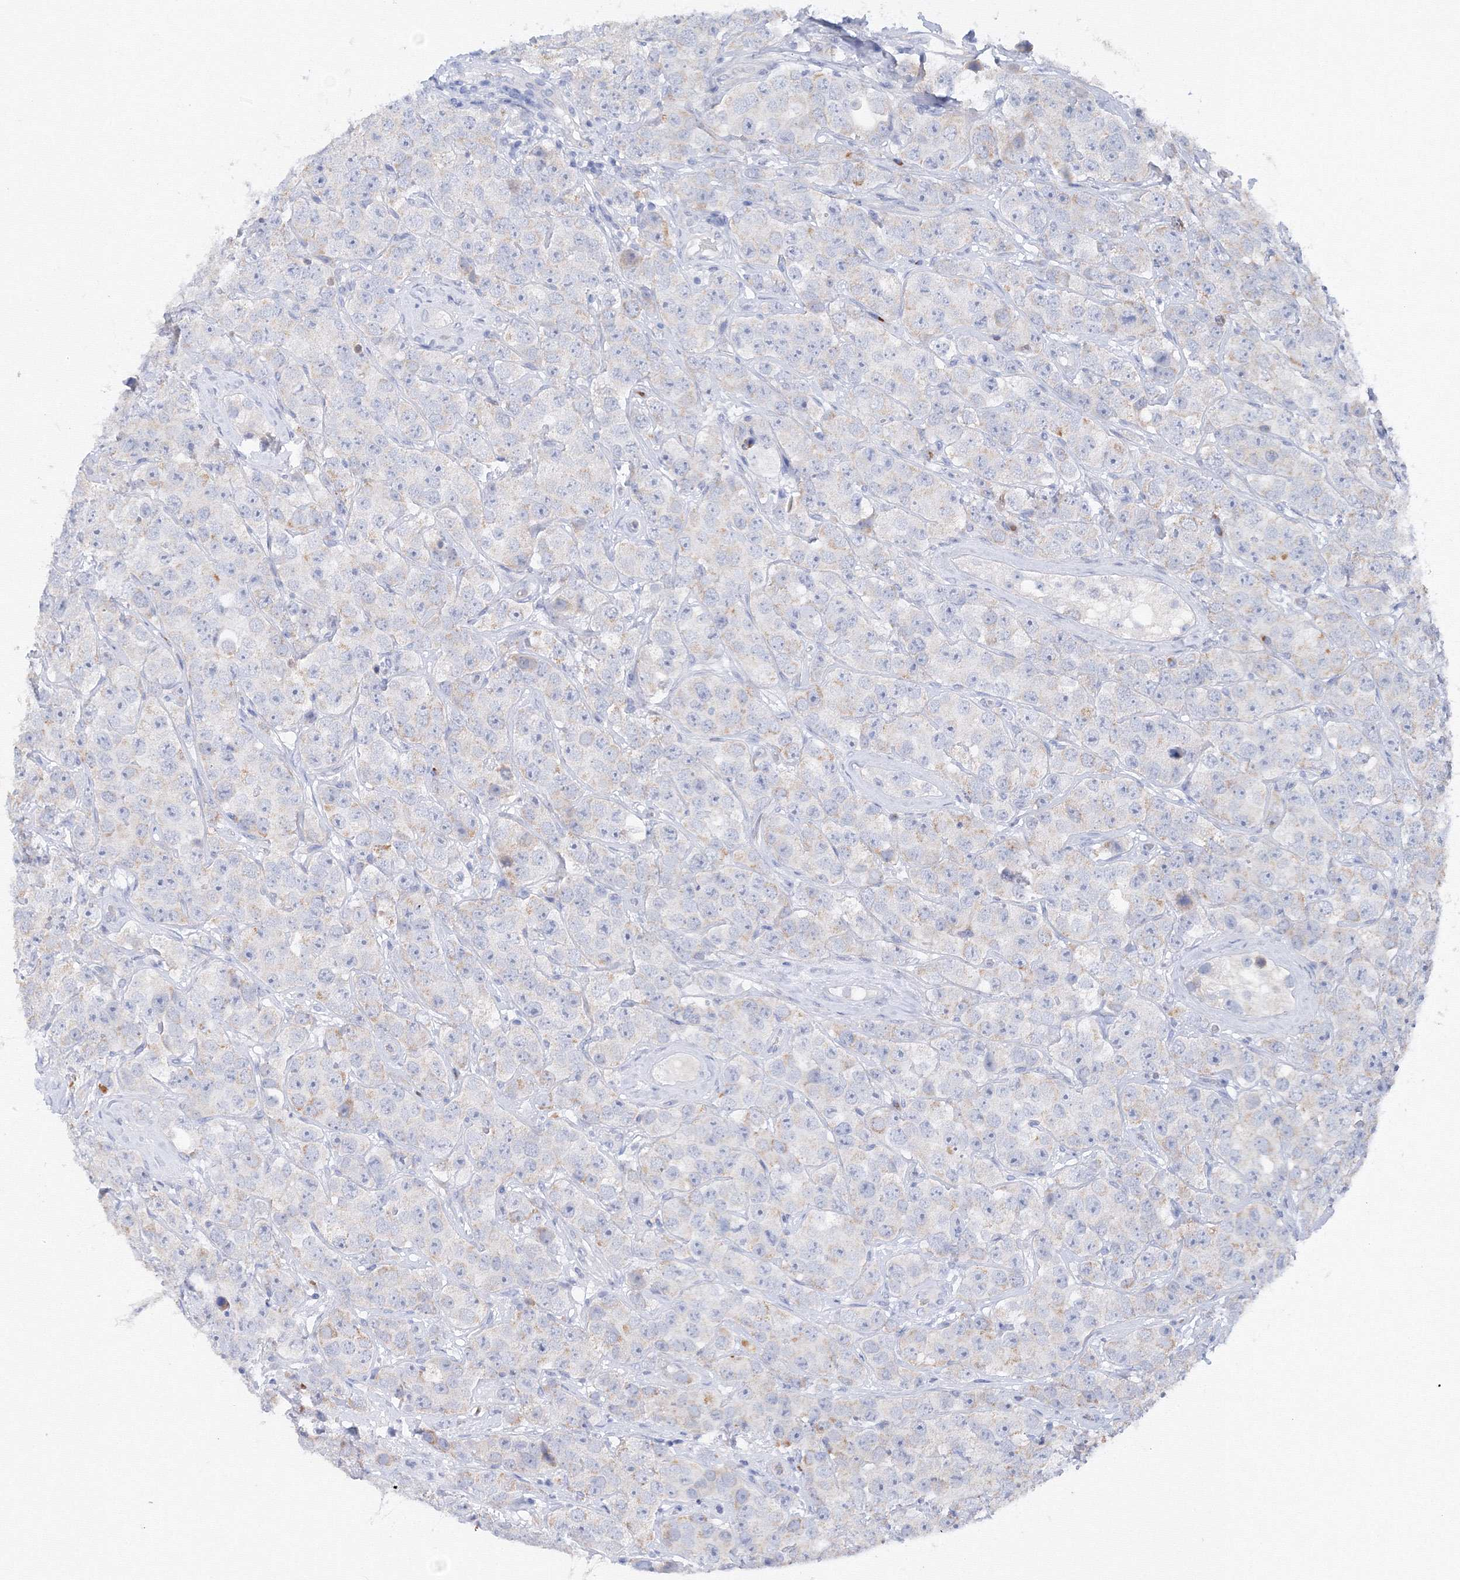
{"staining": {"intensity": "negative", "quantity": "none", "location": "none"}, "tissue": "testis cancer", "cell_type": "Tumor cells", "image_type": "cancer", "snomed": [{"axis": "morphology", "description": "Seminoma, NOS"}, {"axis": "topography", "description": "Testis"}], "caption": "Immunohistochemistry micrograph of testis seminoma stained for a protein (brown), which demonstrates no expression in tumor cells.", "gene": "TAMM41", "patient": {"sex": "male", "age": 28}}